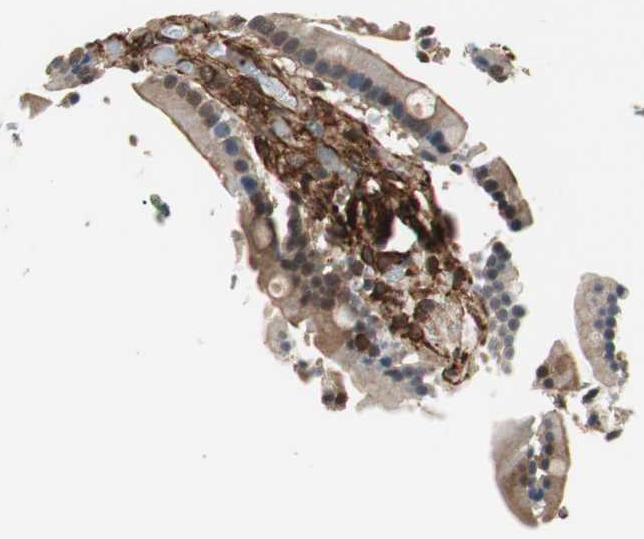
{"staining": {"intensity": "moderate", "quantity": ">75%", "location": "cytoplasmic/membranous"}, "tissue": "duodenum", "cell_type": "Glandular cells", "image_type": "normal", "snomed": [{"axis": "morphology", "description": "Normal tissue, NOS"}, {"axis": "topography", "description": "Duodenum"}], "caption": "Protein staining by immunohistochemistry reveals moderate cytoplasmic/membranous staining in approximately >75% of glandular cells in benign duodenum. (DAB = brown stain, brightfield microscopy at high magnification).", "gene": "PTPN11", "patient": {"sex": "female", "age": 53}}